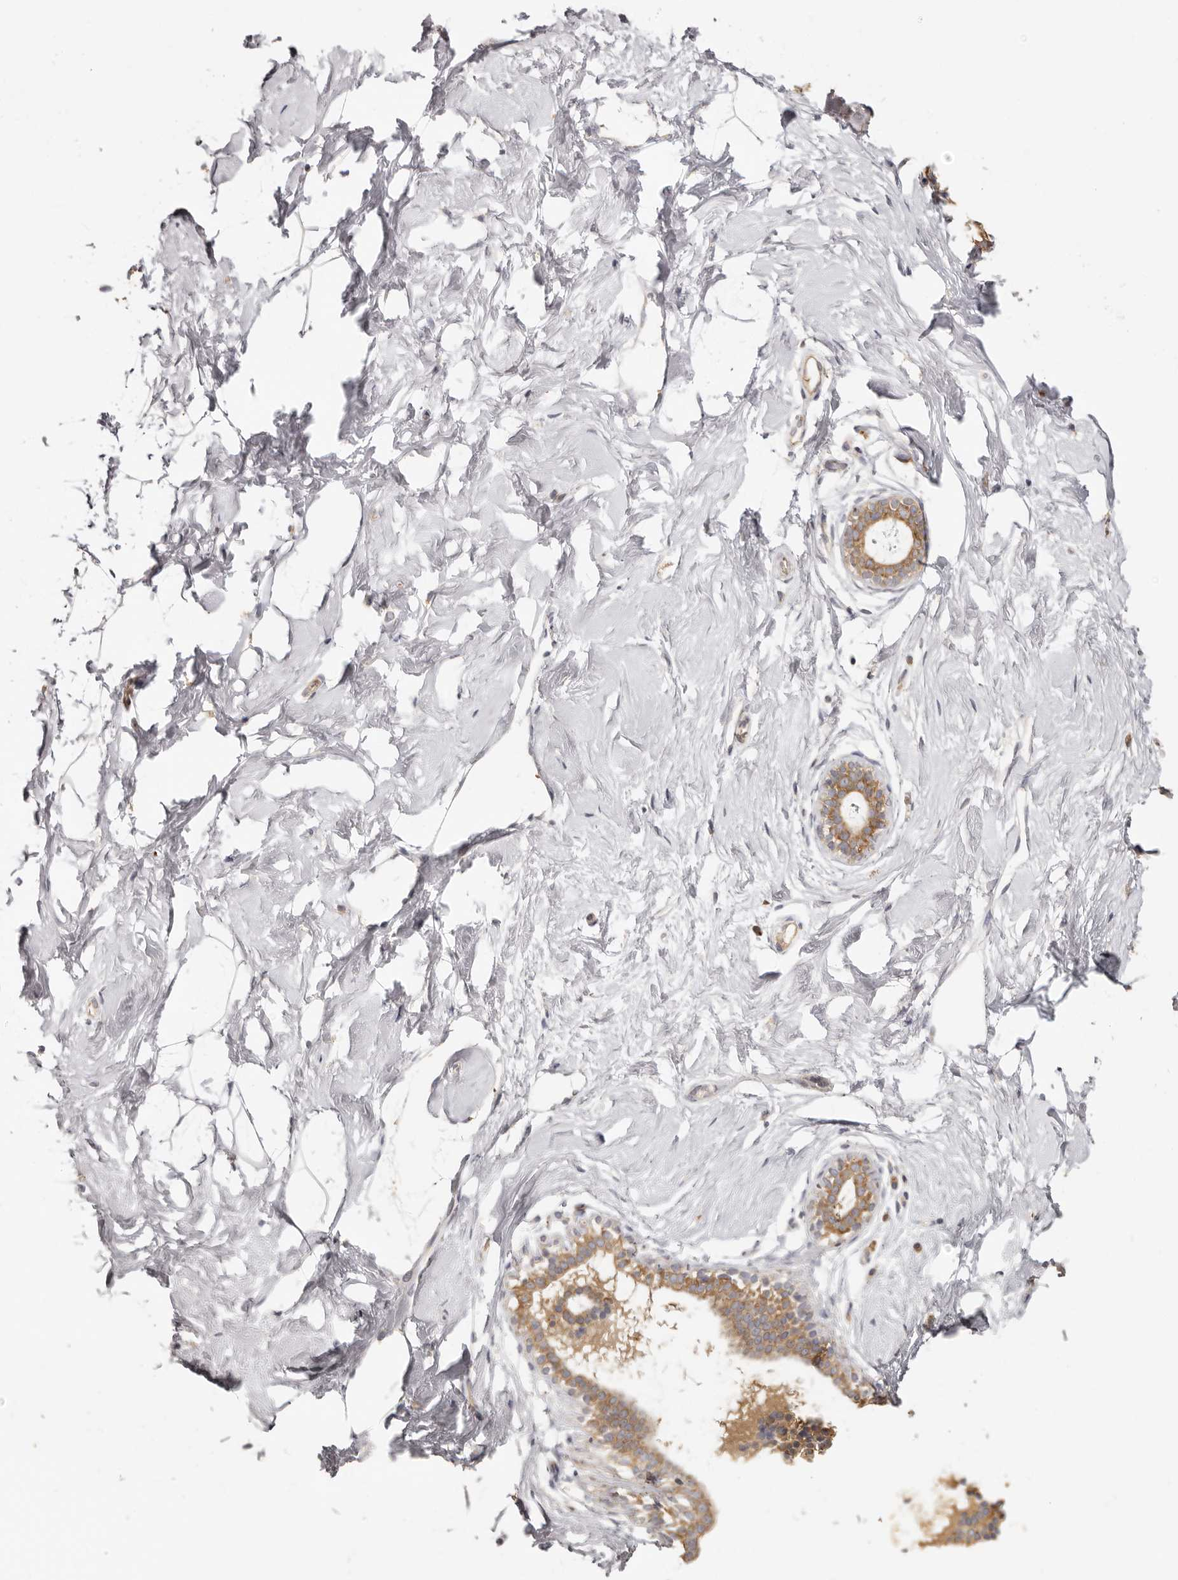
{"staining": {"intensity": "negative", "quantity": "none", "location": "none"}, "tissue": "breast", "cell_type": "Adipocytes", "image_type": "normal", "snomed": [{"axis": "morphology", "description": "Normal tissue, NOS"}, {"axis": "morphology", "description": "Adenoma, NOS"}, {"axis": "topography", "description": "Breast"}], "caption": "An immunohistochemistry histopathology image of normal breast is shown. There is no staining in adipocytes of breast.", "gene": "EEF1E1", "patient": {"sex": "female", "age": 23}}